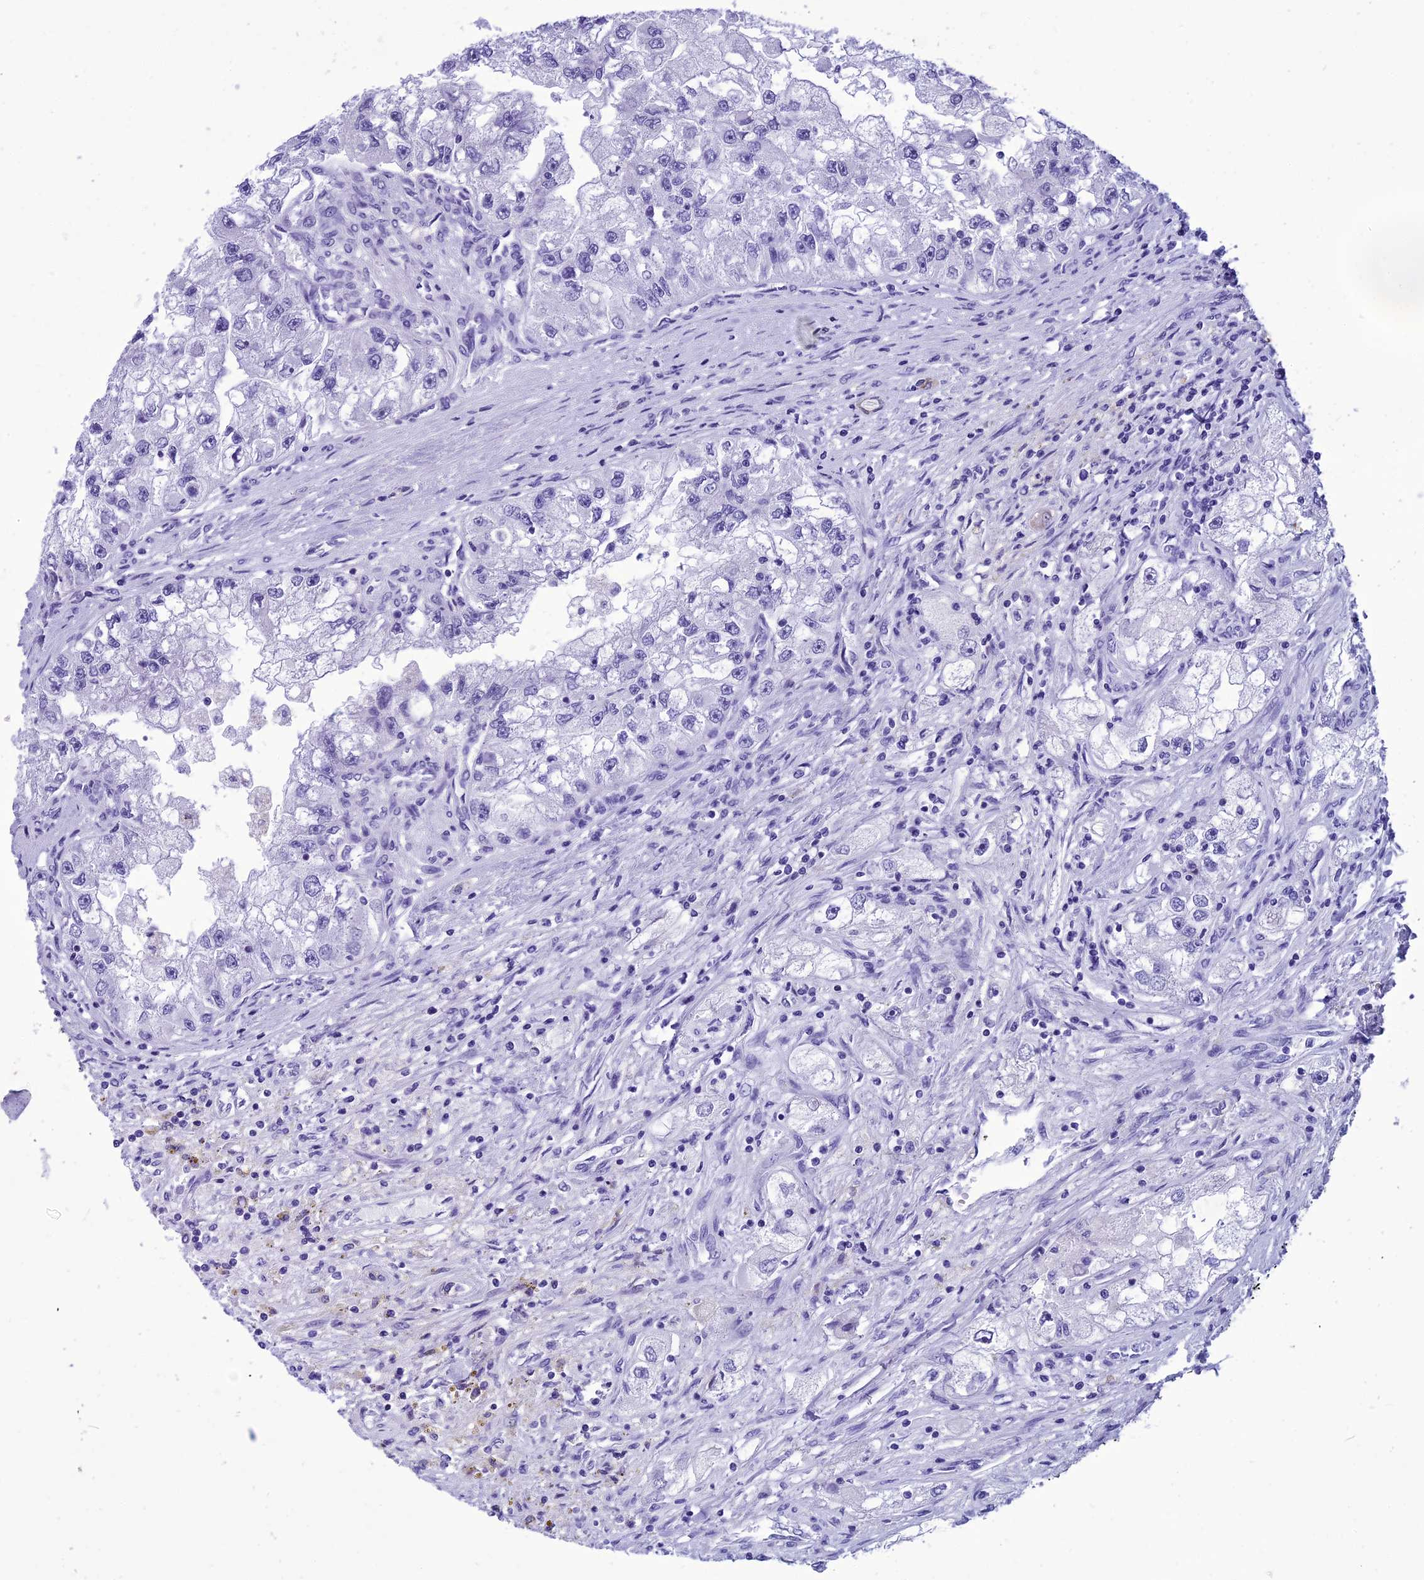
{"staining": {"intensity": "negative", "quantity": "none", "location": "none"}, "tissue": "renal cancer", "cell_type": "Tumor cells", "image_type": "cancer", "snomed": [{"axis": "morphology", "description": "Adenocarcinoma, NOS"}, {"axis": "topography", "description": "Kidney"}], "caption": "Tumor cells show no significant staining in adenocarcinoma (renal).", "gene": "KCTD14", "patient": {"sex": "male", "age": 63}}